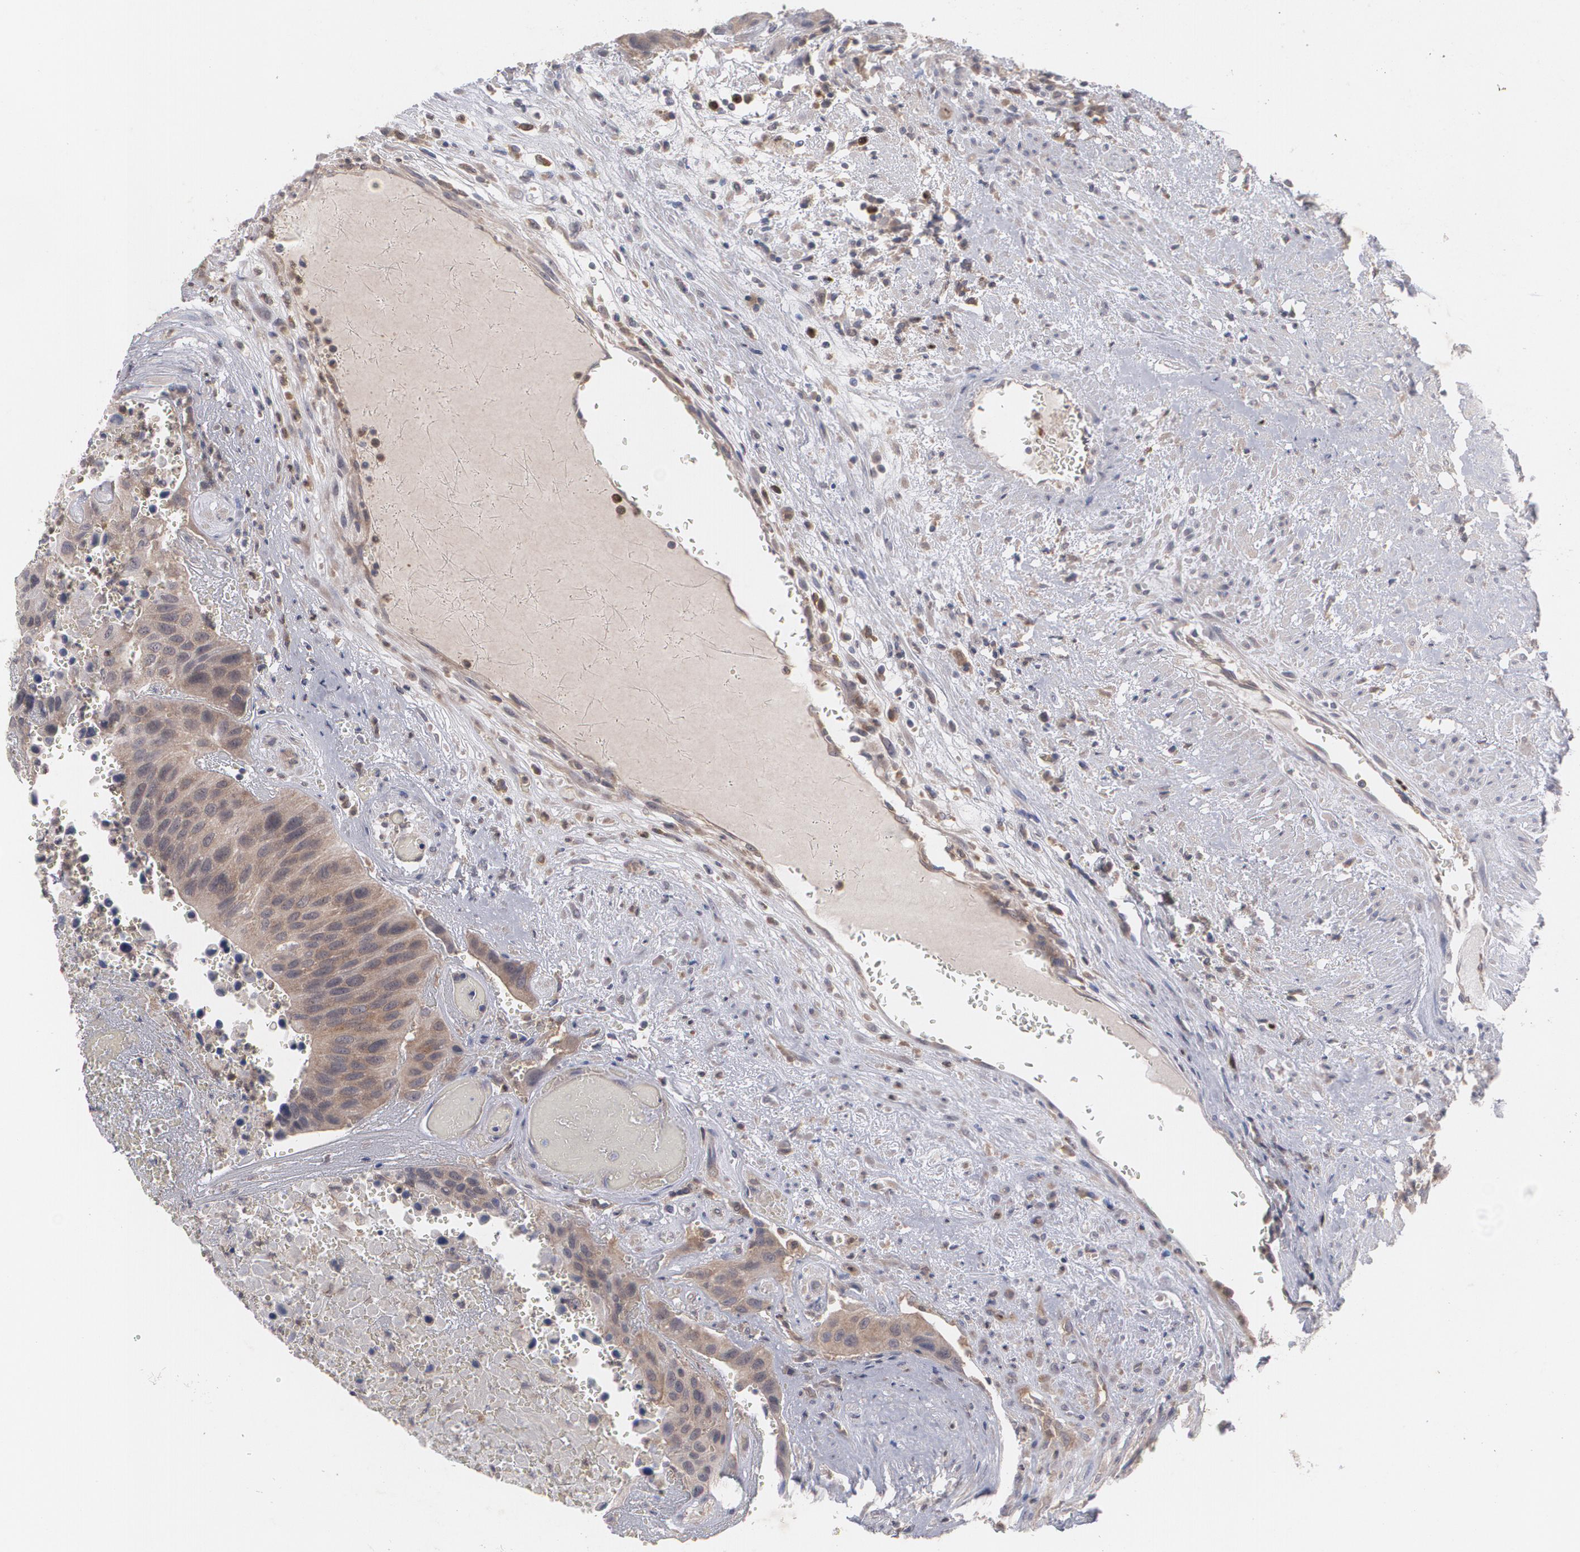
{"staining": {"intensity": "weak", "quantity": ">75%", "location": "cytoplasmic/membranous"}, "tissue": "urothelial cancer", "cell_type": "Tumor cells", "image_type": "cancer", "snomed": [{"axis": "morphology", "description": "Urothelial carcinoma, High grade"}, {"axis": "topography", "description": "Urinary bladder"}], "caption": "Weak cytoplasmic/membranous protein positivity is seen in approximately >75% of tumor cells in urothelial carcinoma (high-grade).", "gene": "HTT", "patient": {"sex": "male", "age": 66}}